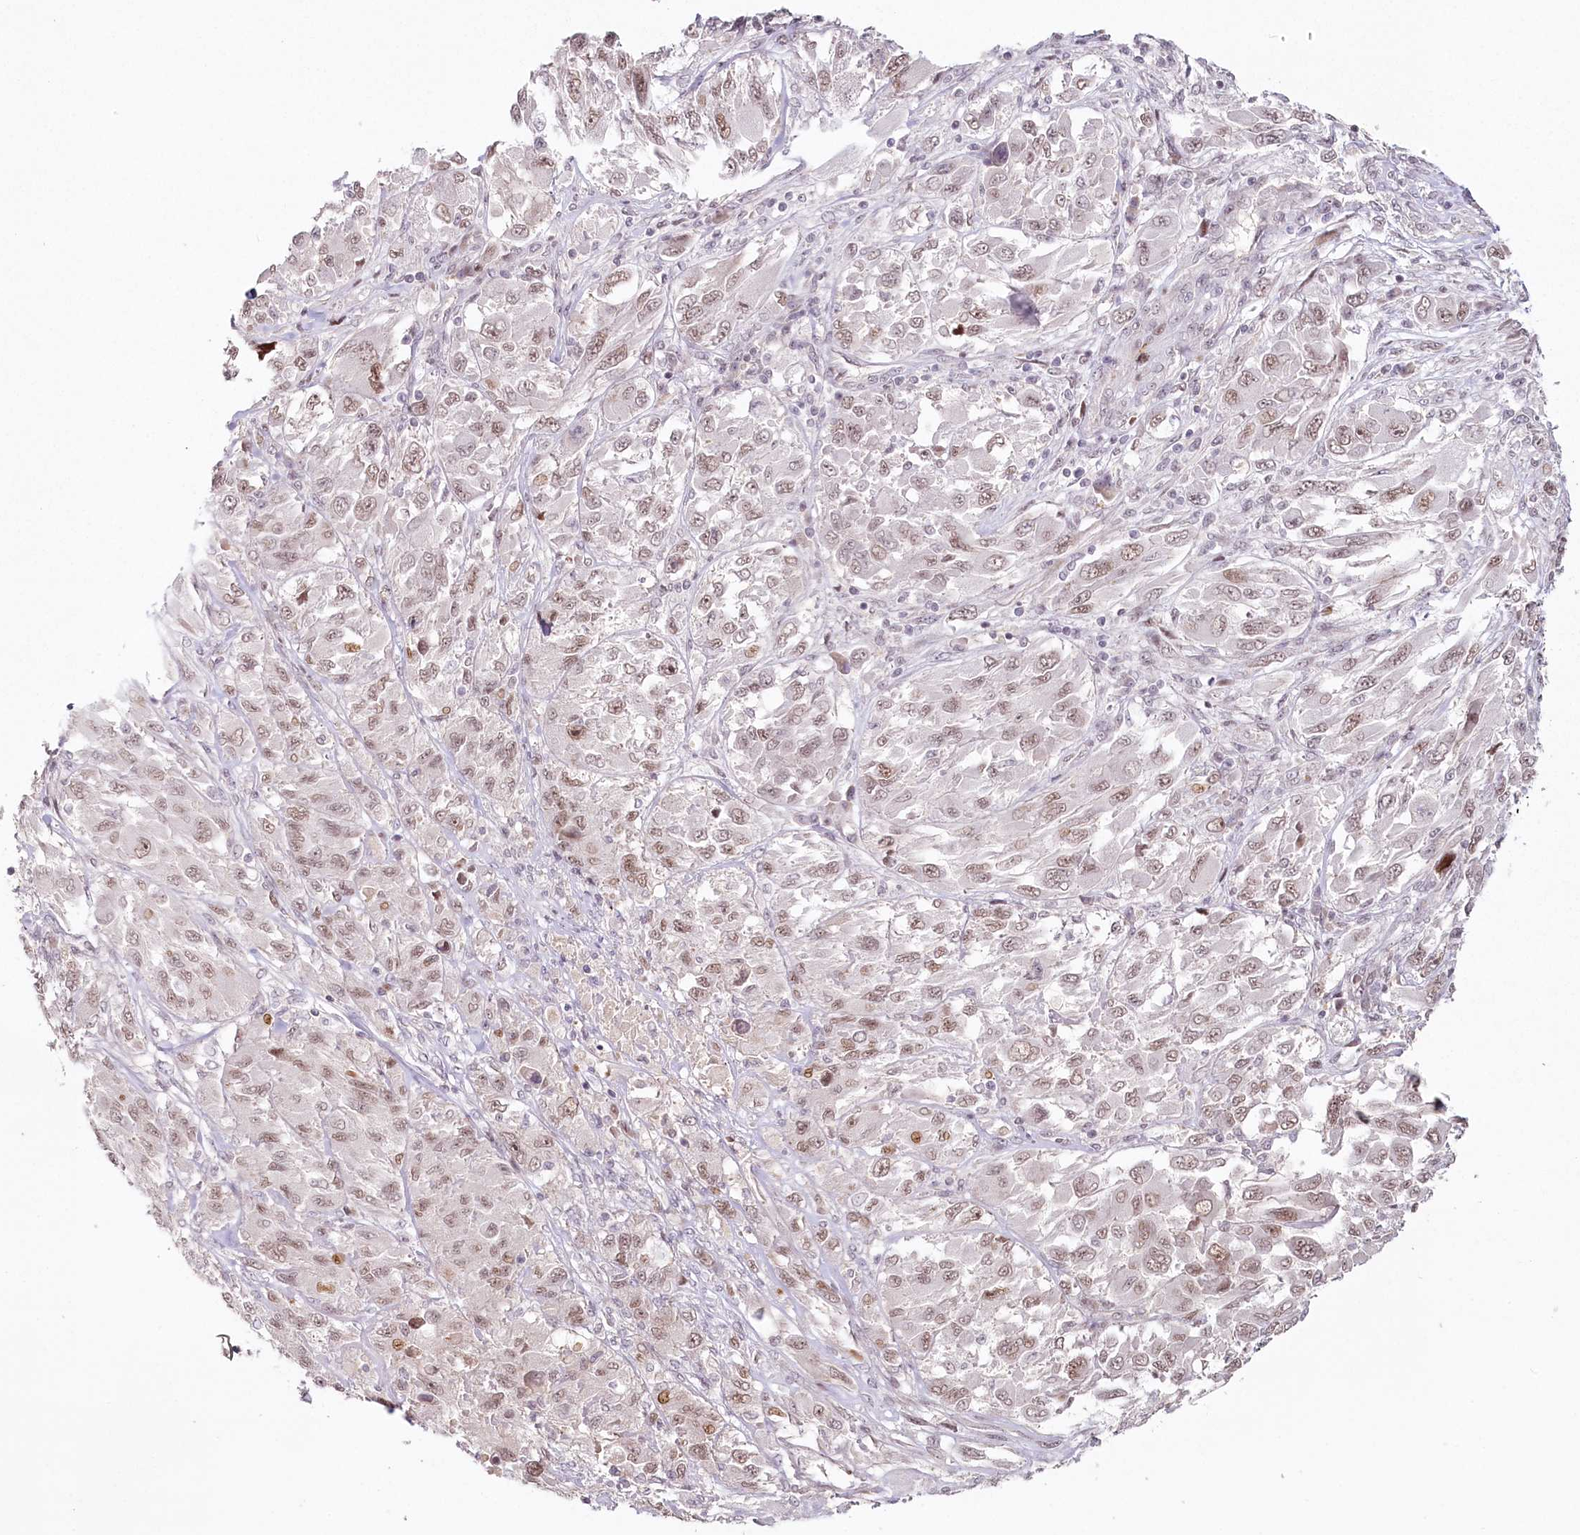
{"staining": {"intensity": "weak", "quantity": ">75%", "location": "nuclear"}, "tissue": "melanoma", "cell_type": "Tumor cells", "image_type": "cancer", "snomed": [{"axis": "morphology", "description": "Malignant melanoma, NOS"}, {"axis": "topography", "description": "Skin"}], "caption": "This photomicrograph demonstrates immunohistochemistry staining of human melanoma, with low weak nuclear staining in approximately >75% of tumor cells.", "gene": "FAM204A", "patient": {"sex": "female", "age": 91}}